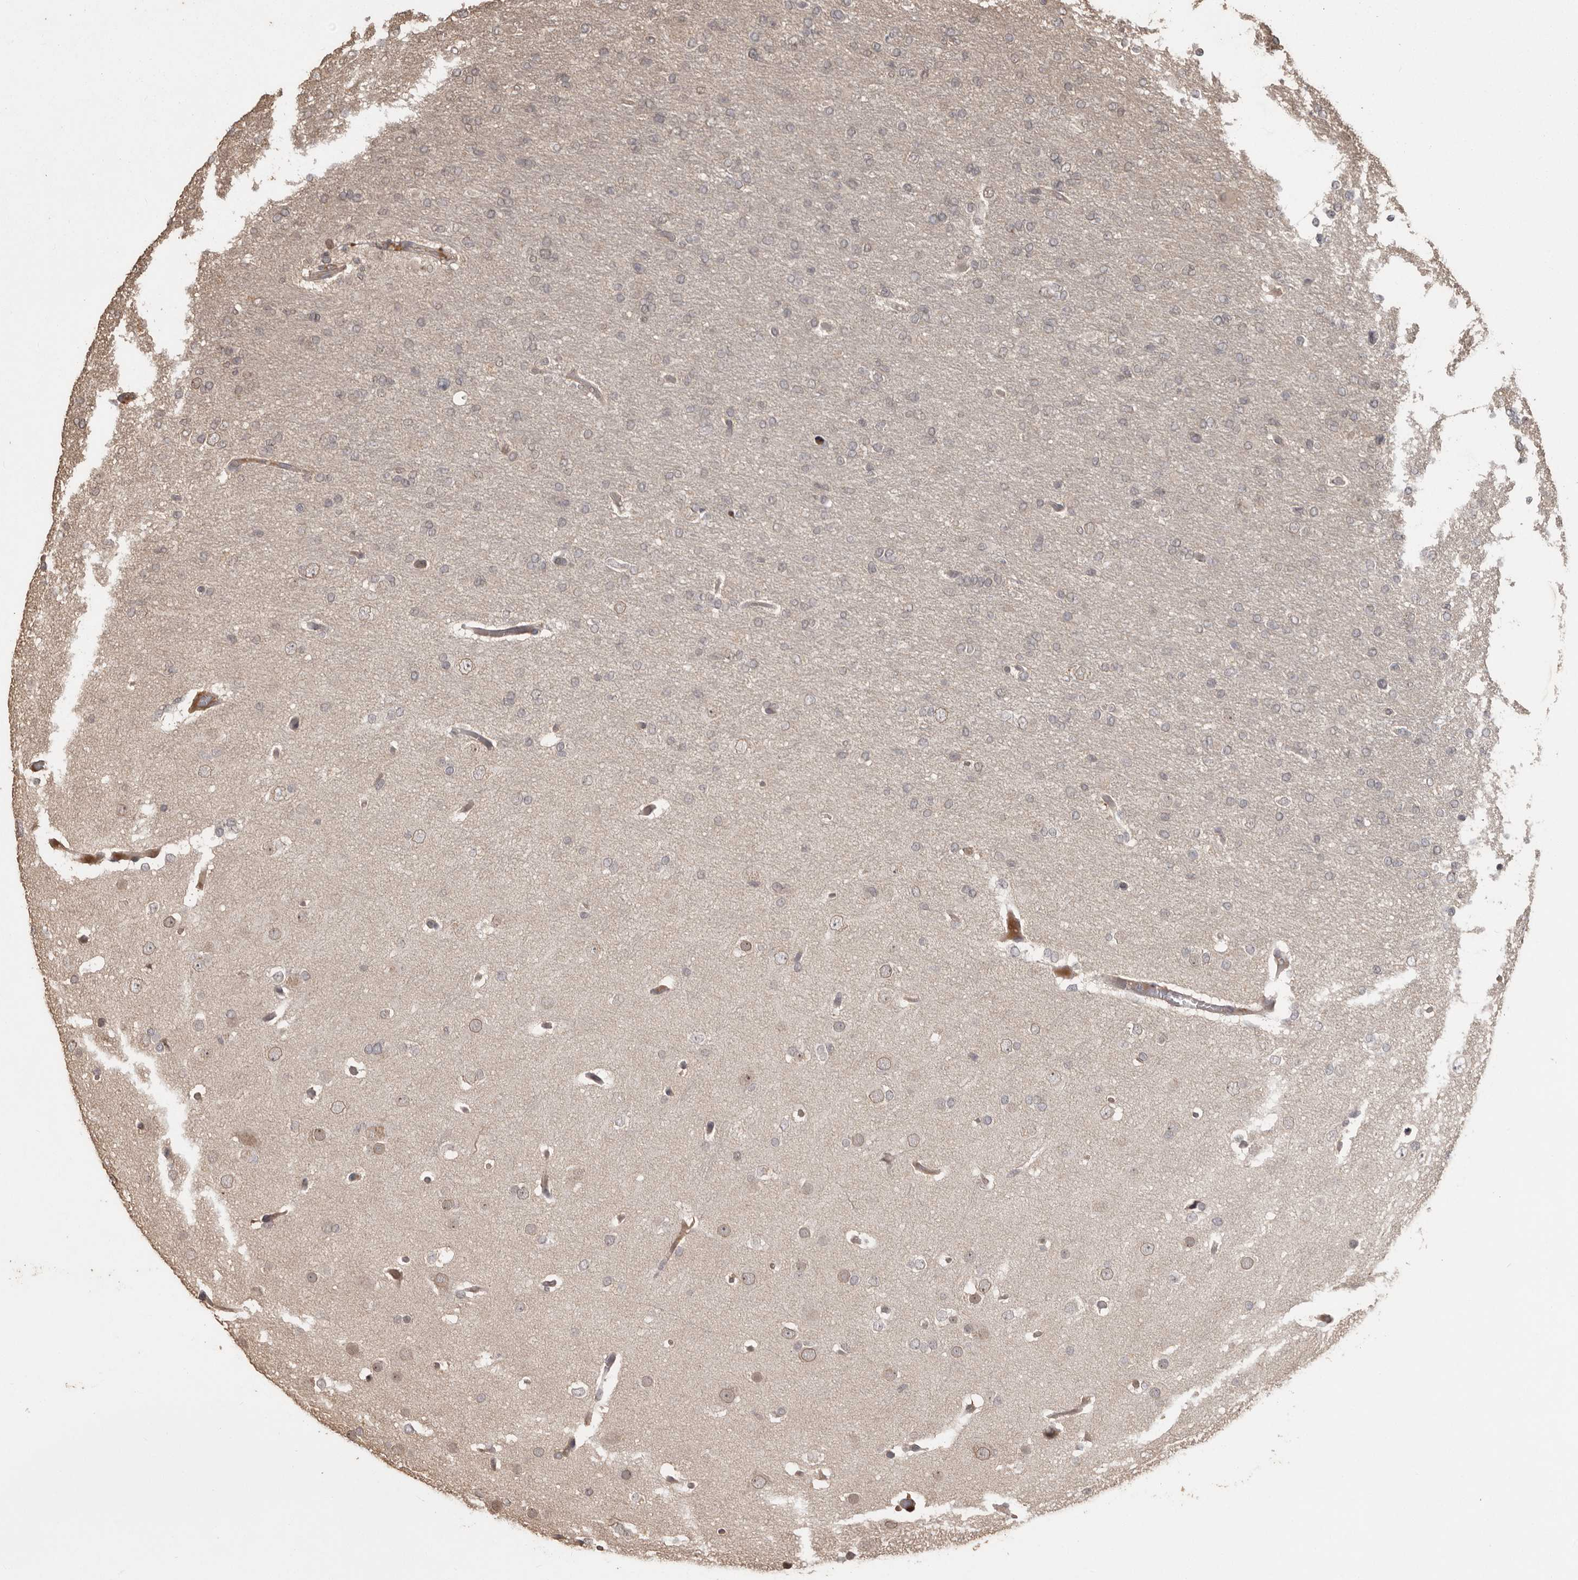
{"staining": {"intensity": "negative", "quantity": "none", "location": "none"}, "tissue": "glioma", "cell_type": "Tumor cells", "image_type": "cancer", "snomed": [{"axis": "morphology", "description": "Glioma, malignant, High grade"}, {"axis": "topography", "description": "Cerebral cortex"}], "caption": "An image of human glioma is negative for staining in tumor cells.", "gene": "NUP43", "patient": {"sex": "female", "age": 36}}